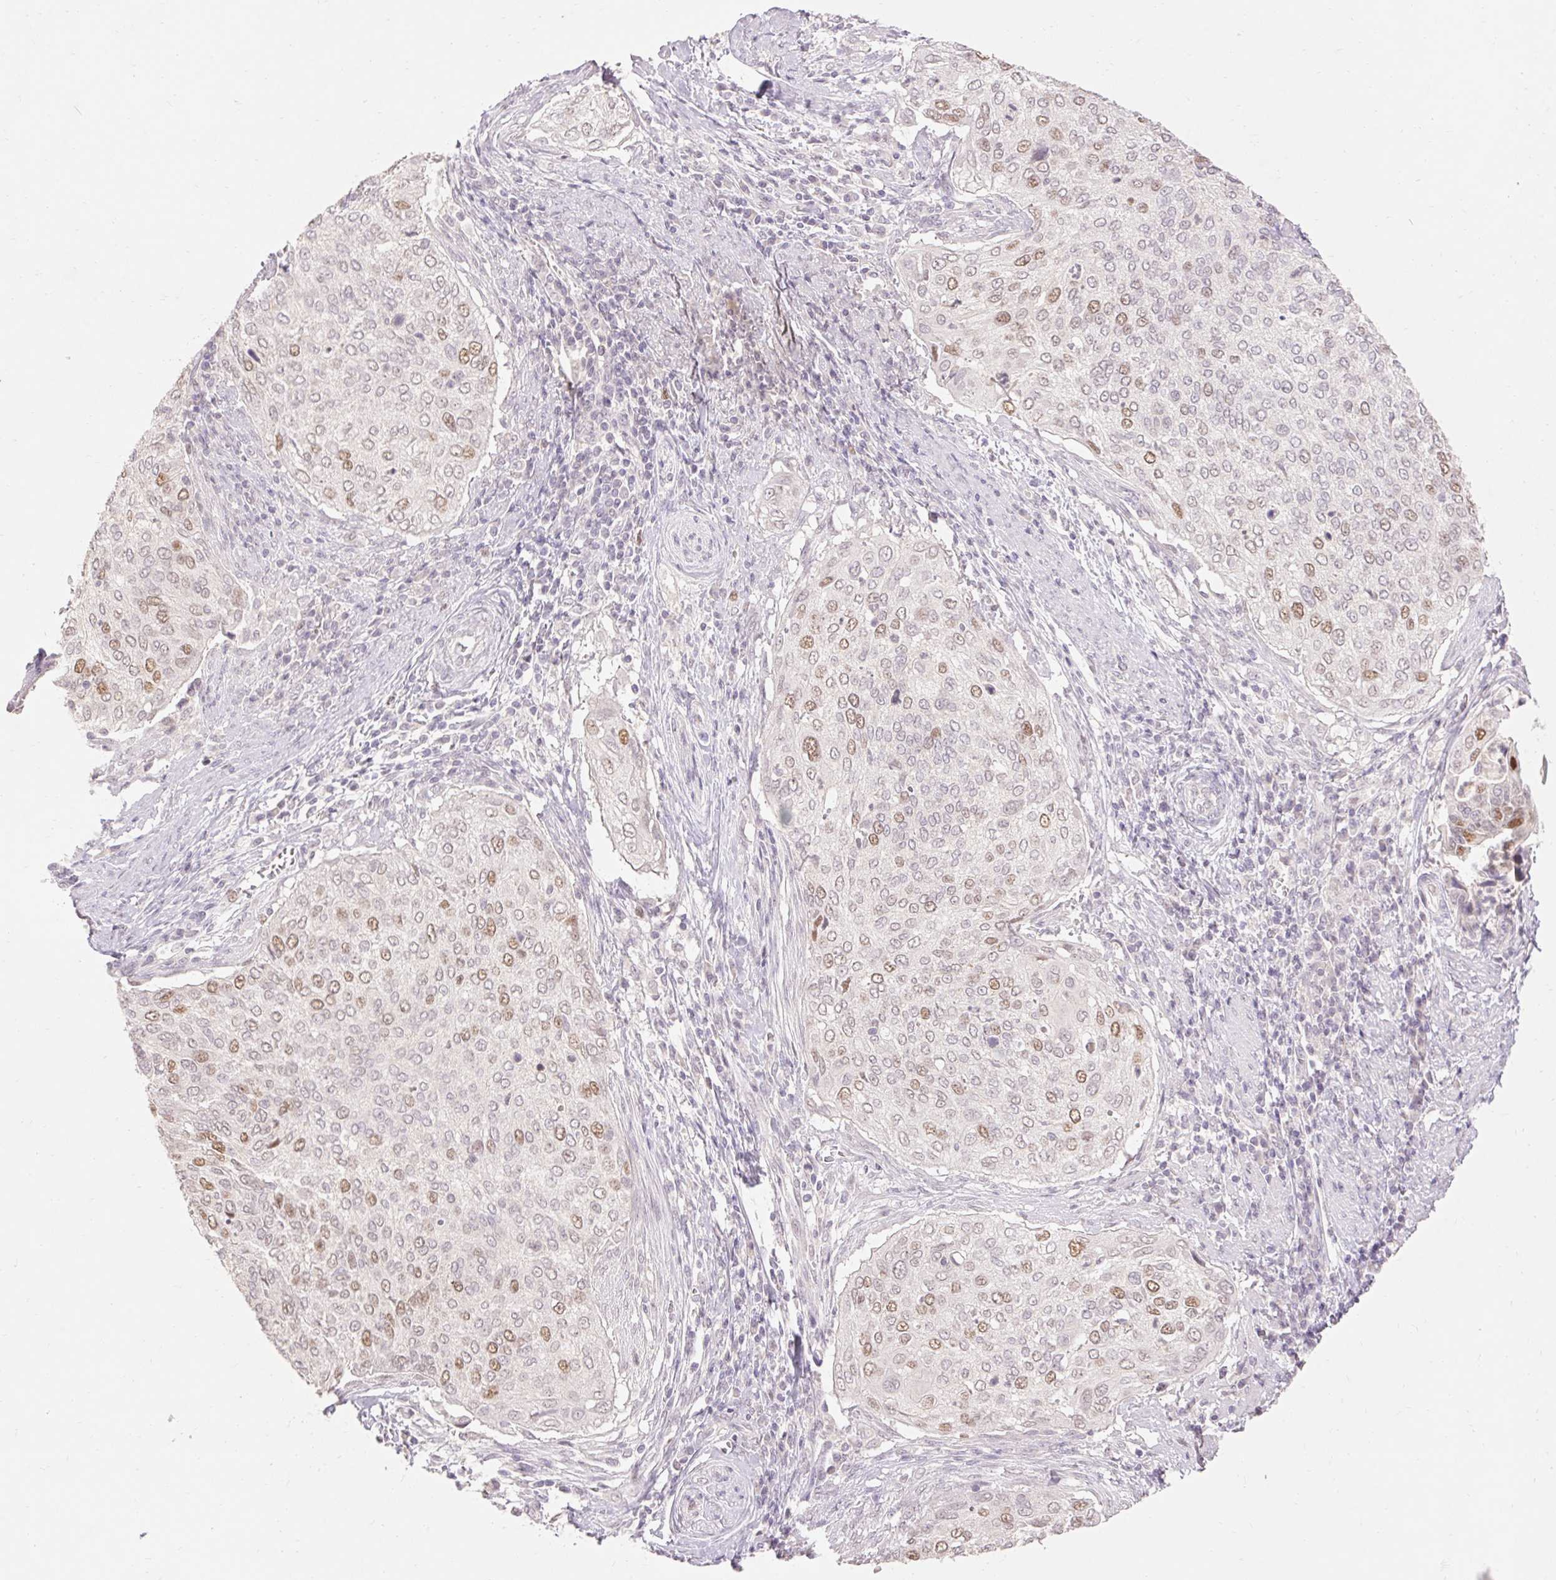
{"staining": {"intensity": "moderate", "quantity": "25%-75%", "location": "nuclear"}, "tissue": "cervical cancer", "cell_type": "Tumor cells", "image_type": "cancer", "snomed": [{"axis": "morphology", "description": "Squamous cell carcinoma, NOS"}, {"axis": "topography", "description": "Cervix"}], "caption": "The micrograph shows staining of cervical cancer (squamous cell carcinoma), revealing moderate nuclear protein expression (brown color) within tumor cells.", "gene": "SKP2", "patient": {"sex": "female", "age": 38}}